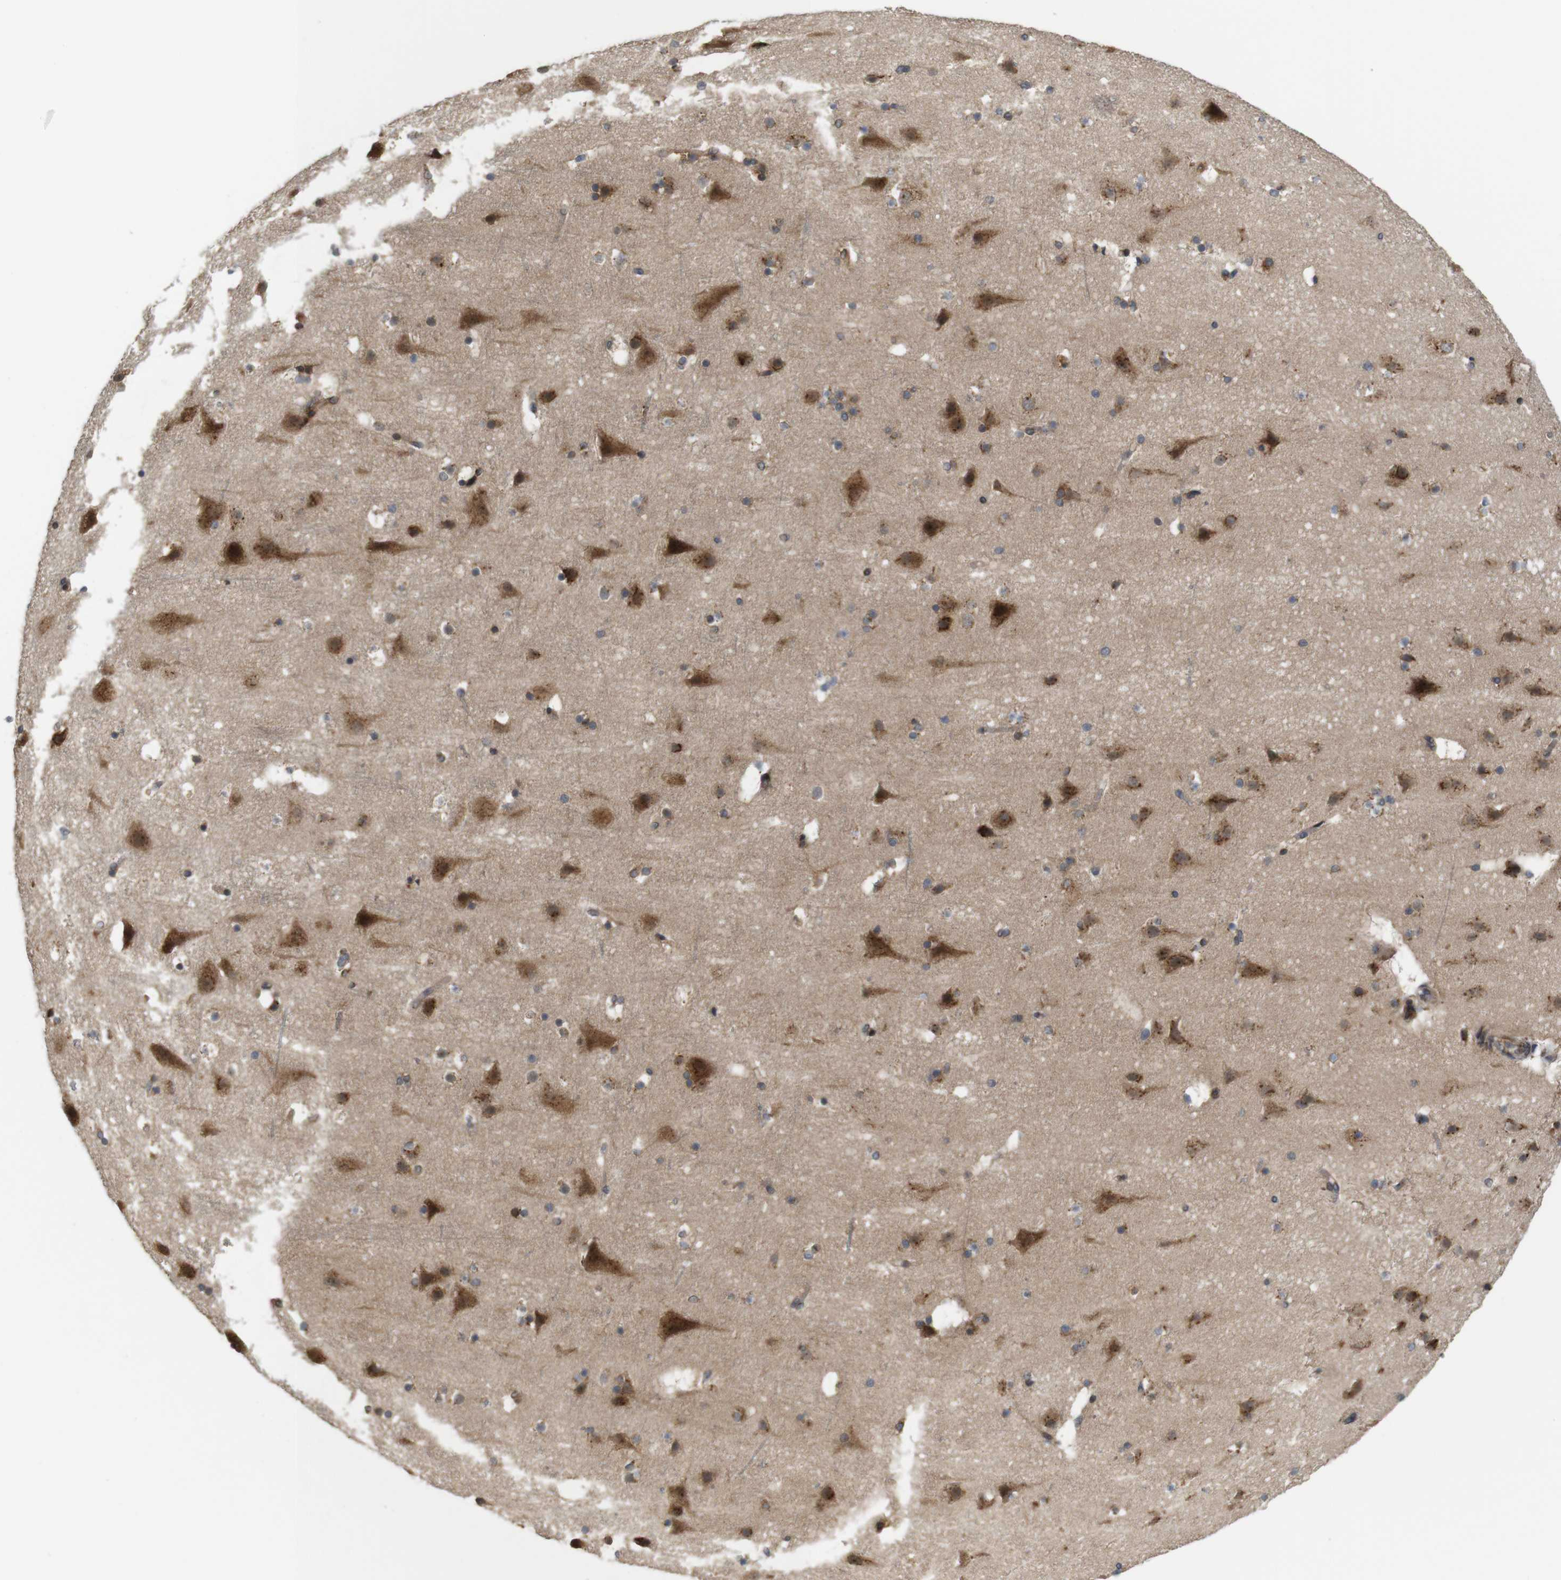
{"staining": {"intensity": "weak", "quantity": ">75%", "location": "cytoplasmic/membranous"}, "tissue": "cerebral cortex", "cell_type": "Endothelial cells", "image_type": "normal", "snomed": [{"axis": "morphology", "description": "Normal tissue, NOS"}, {"axis": "topography", "description": "Cerebral cortex"}], "caption": "This micrograph reveals normal cerebral cortex stained with IHC to label a protein in brown. The cytoplasmic/membranous of endothelial cells show weak positivity for the protein. Nuclei are counter-stained blue.", "gene": "EFCAB14", "patient": {"sex": "male", "age": 45}}